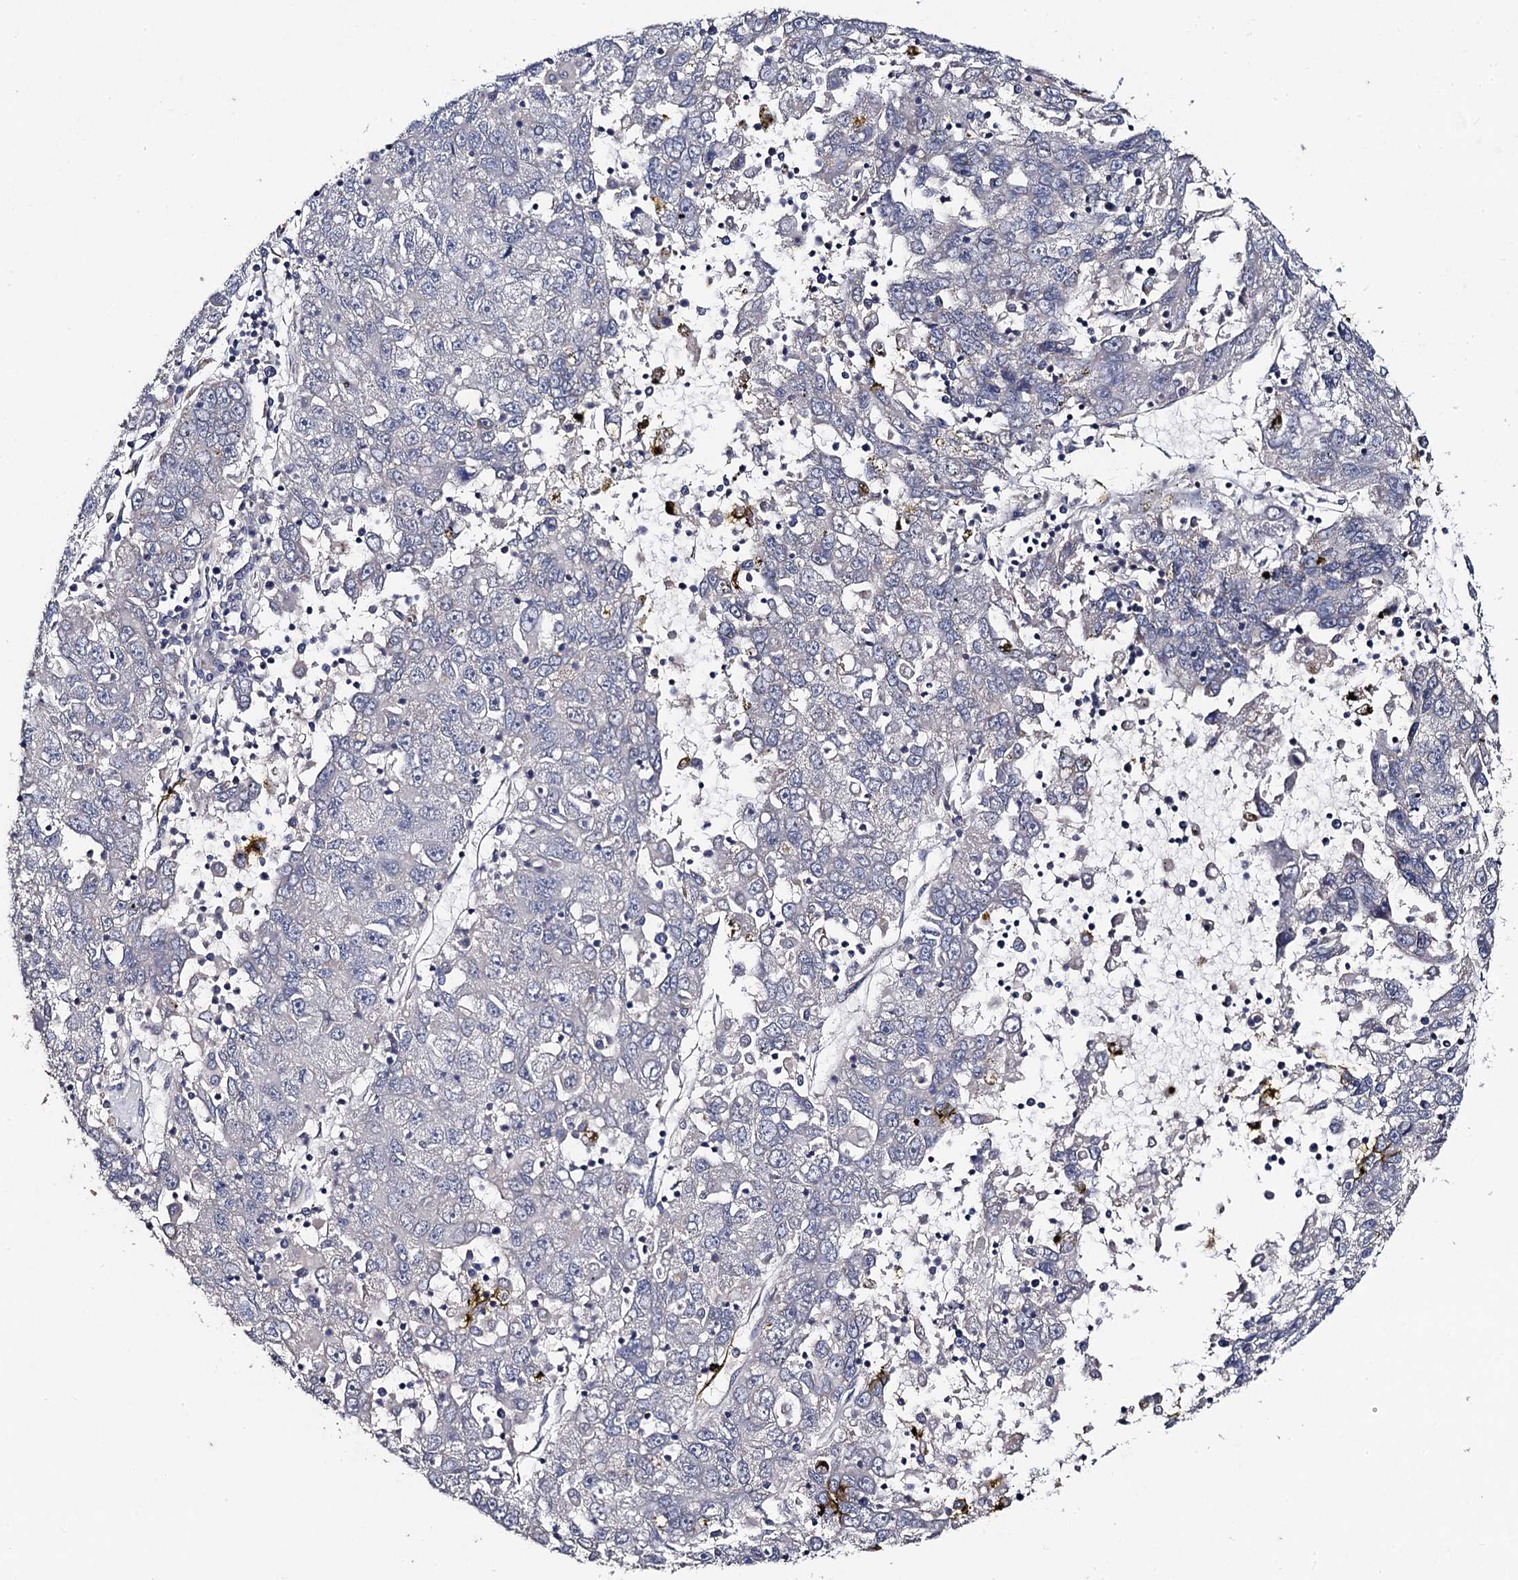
{"staining": {"intensity": "negative", "quantity": "none", "location": "none"}, "tissue": "liver cancer", "cell_type": "Tumor cells", "image_type": "cancer", "snomed": [{"axis": "morphology", "description": "Carcinoma, Hepatocellular, NOS"}, {"axis": "topography", "description": "Liver"}], "caption": "Immunohistochemistry micrograph of neoplastic tissue: human liver hepatocellular carcinoma stained with DAB shows no significant protein staining in tumor cells.", "gene": "PPTC7", "patient": {"sex": "male", "age": 49}}